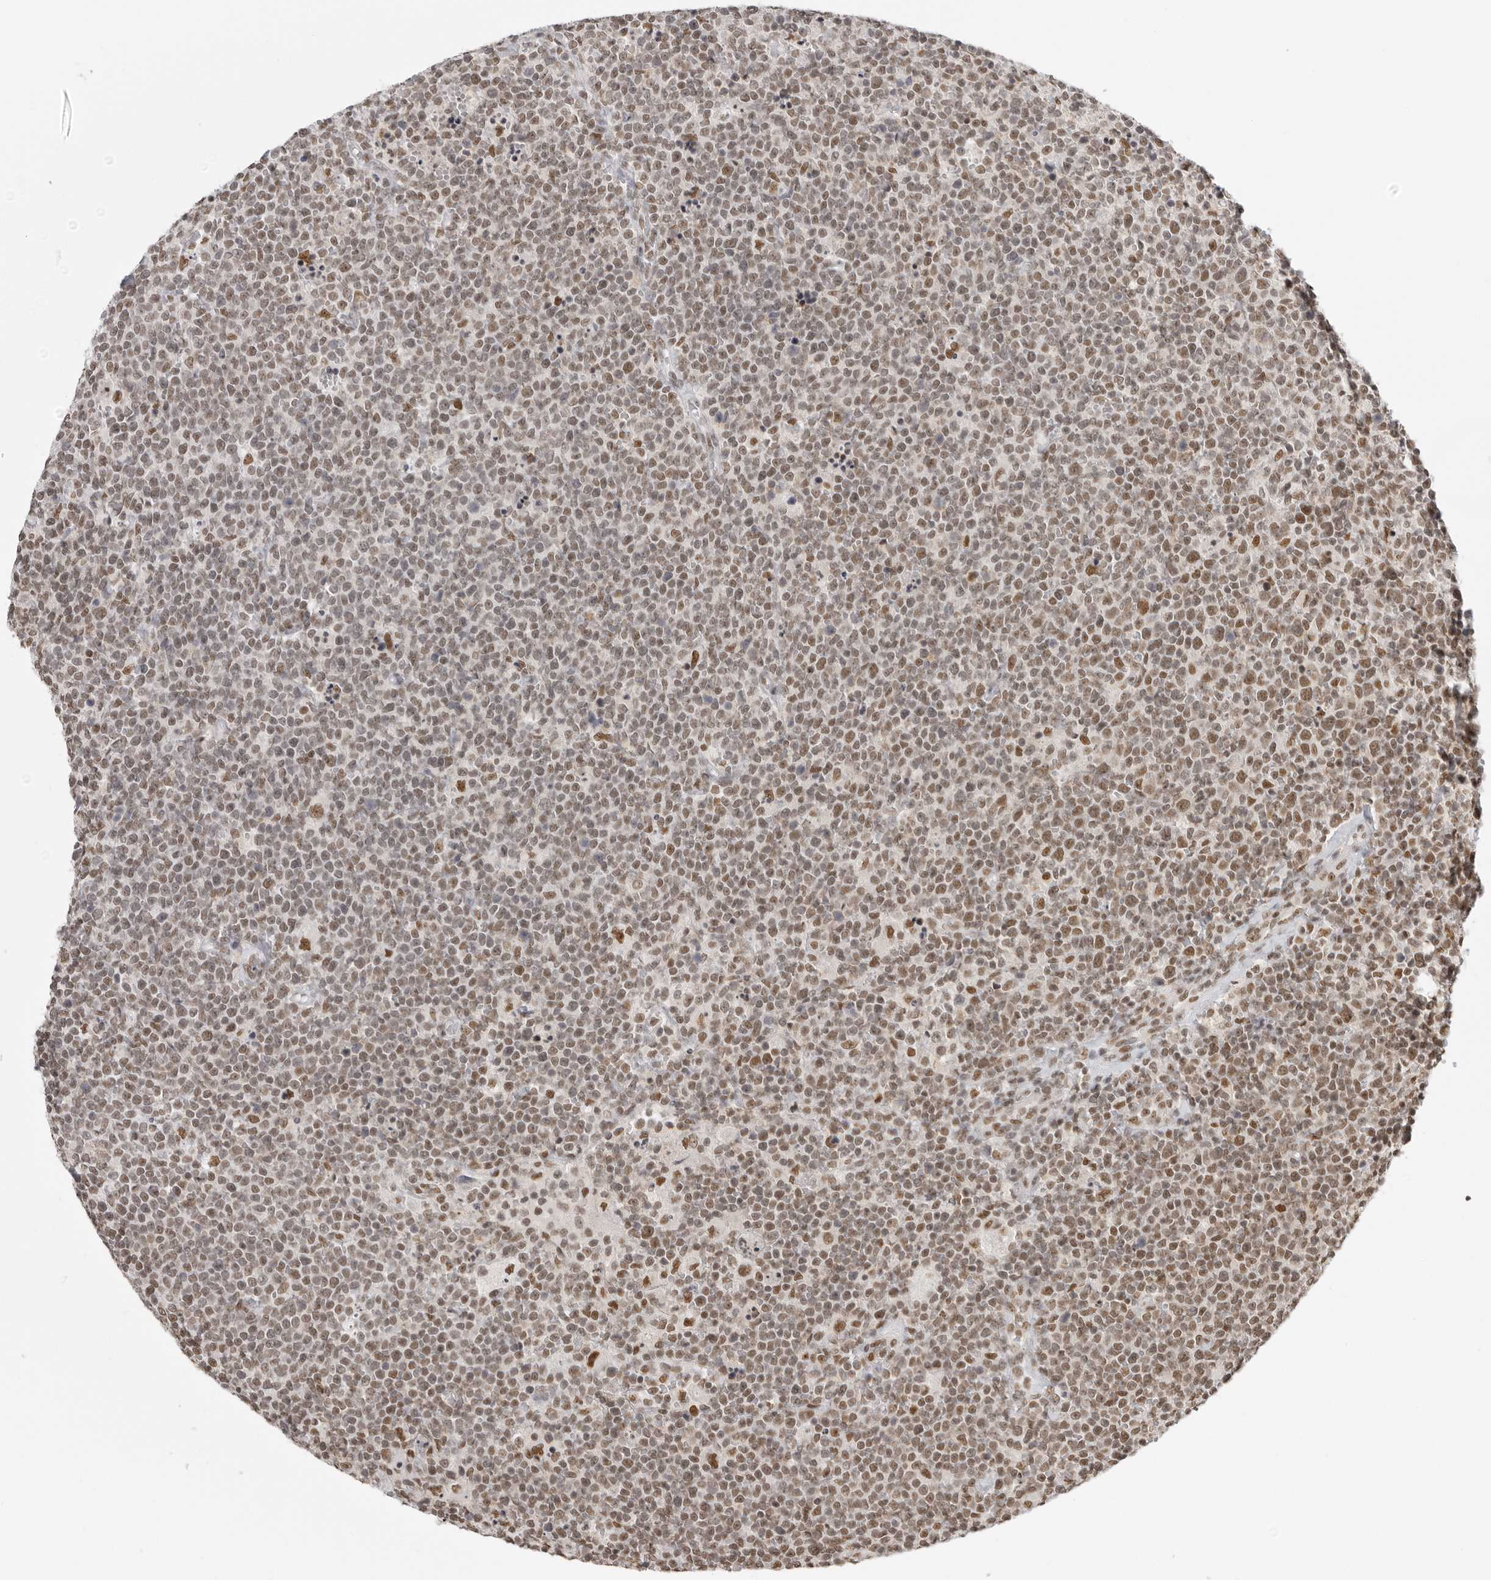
{"staining": {"intensity": "weak", "quantity": ">75%", "location": "nuclear"}, "tissue": "lymphoma", "cell_type": "Tumor cells", "image_type": "cancer", "snomed": [{"axis": "morphology", "description": "Malignant lymphoma, non-Hodgkin's type, High grade"}, {"axis": "topography", "description": "Lymph node"}], "caption": "Immunohistochemical staining of lymphoma reveals low levels of weak nuclear staining in about >75% of tumor cells.", "gene": "RPA2", "patient": {"sex": "male", "age": 61}}